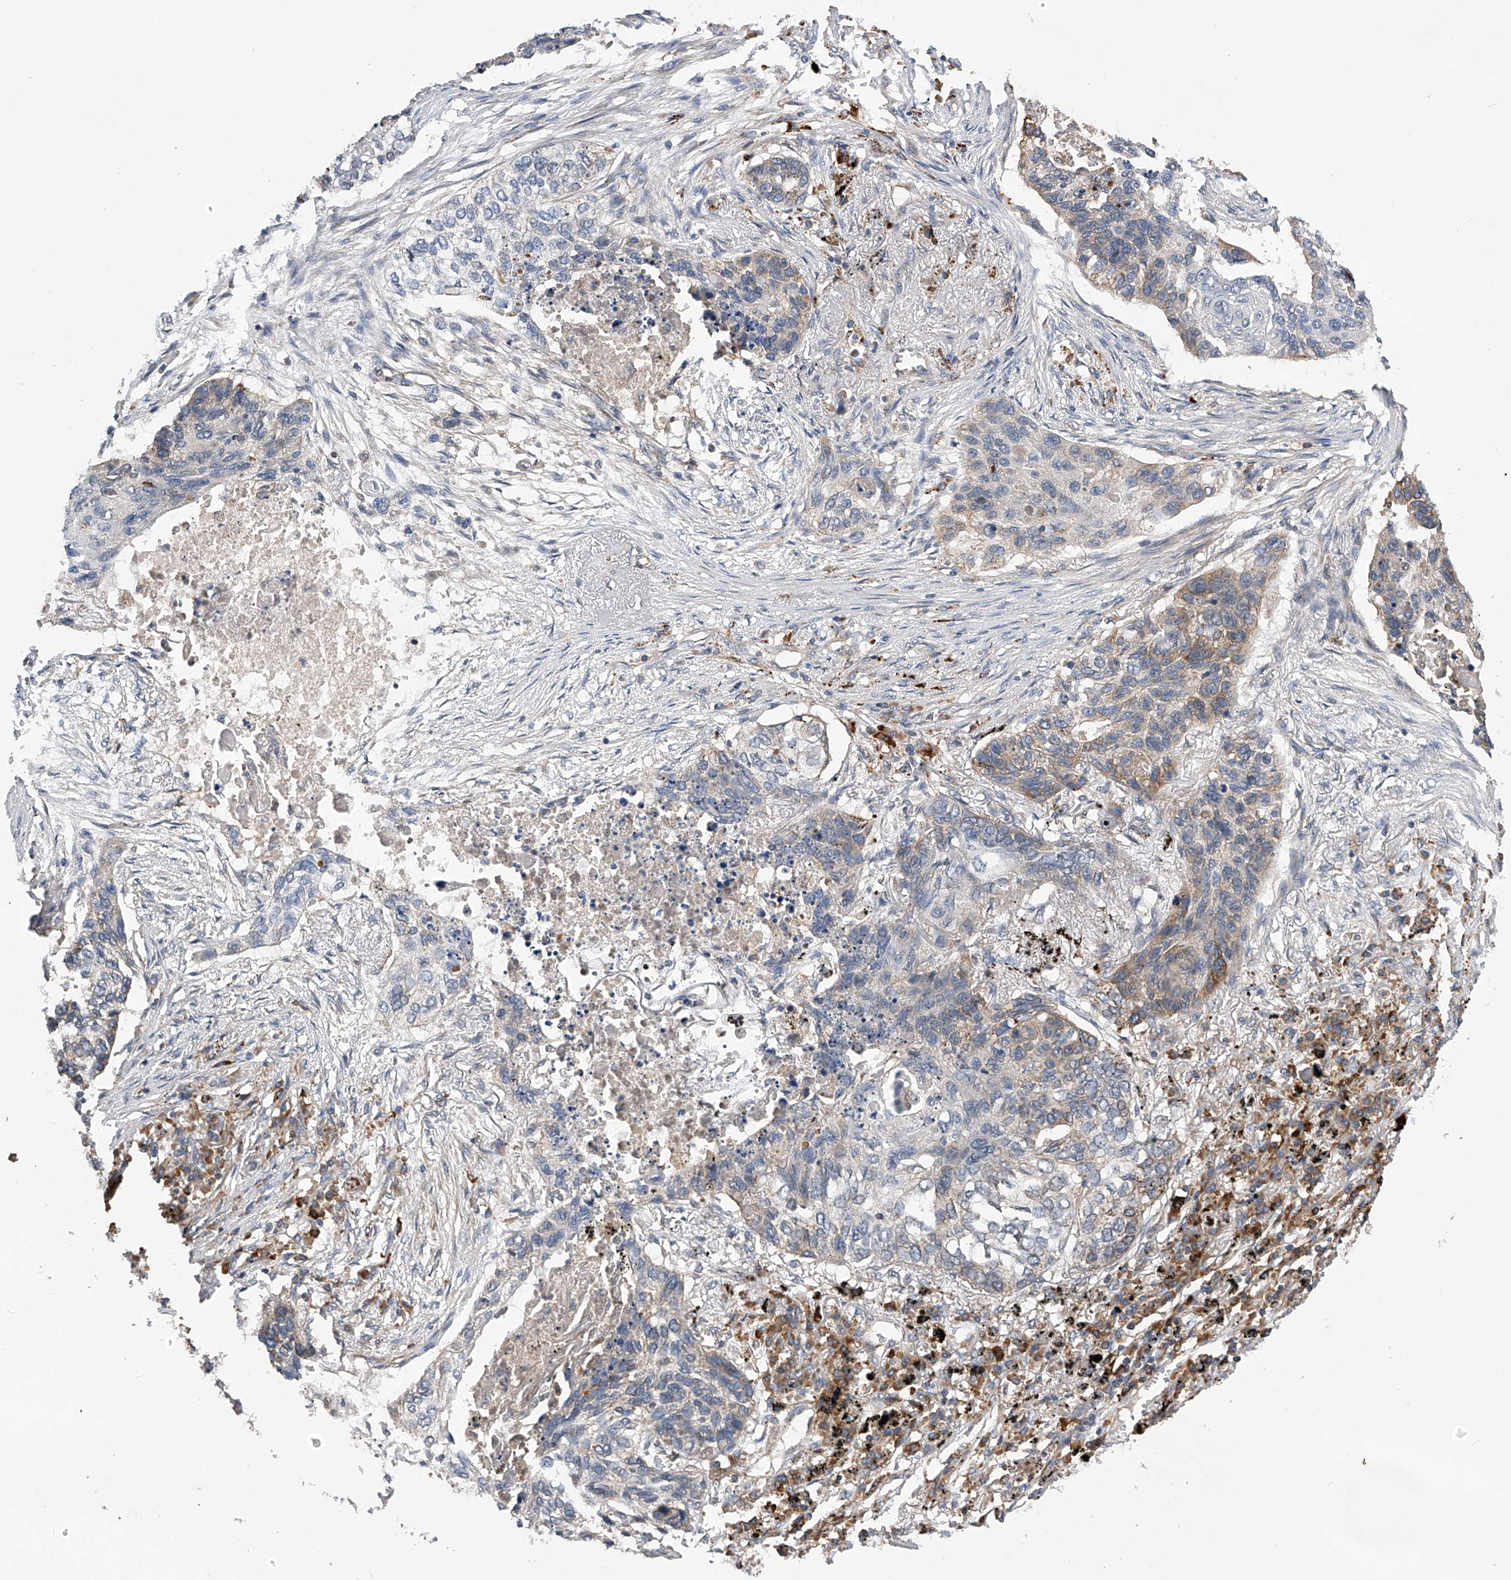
{"staining": {"intensity": "weak", "quantity": "<25%", "location": "cytoplasmic/membranous"}, "tissue": "lung cancer", "cell_type": "Tumor cells", "image_type": "cancer", "snomed": [{"axis": "morphology", "description": "Squamous cell carcinoma, NOS"}, {"axis": "topography", "description": "Lung"}], "caption": "Immunohistochemistry histopathology image of neoplastic tissue: human squamous cell carcinoma (lung) stained with DAB reveals no significant protein expression in tumor cells.", "gene": "SPOCK1", "patient": {"sex": "female", "age": 63}}